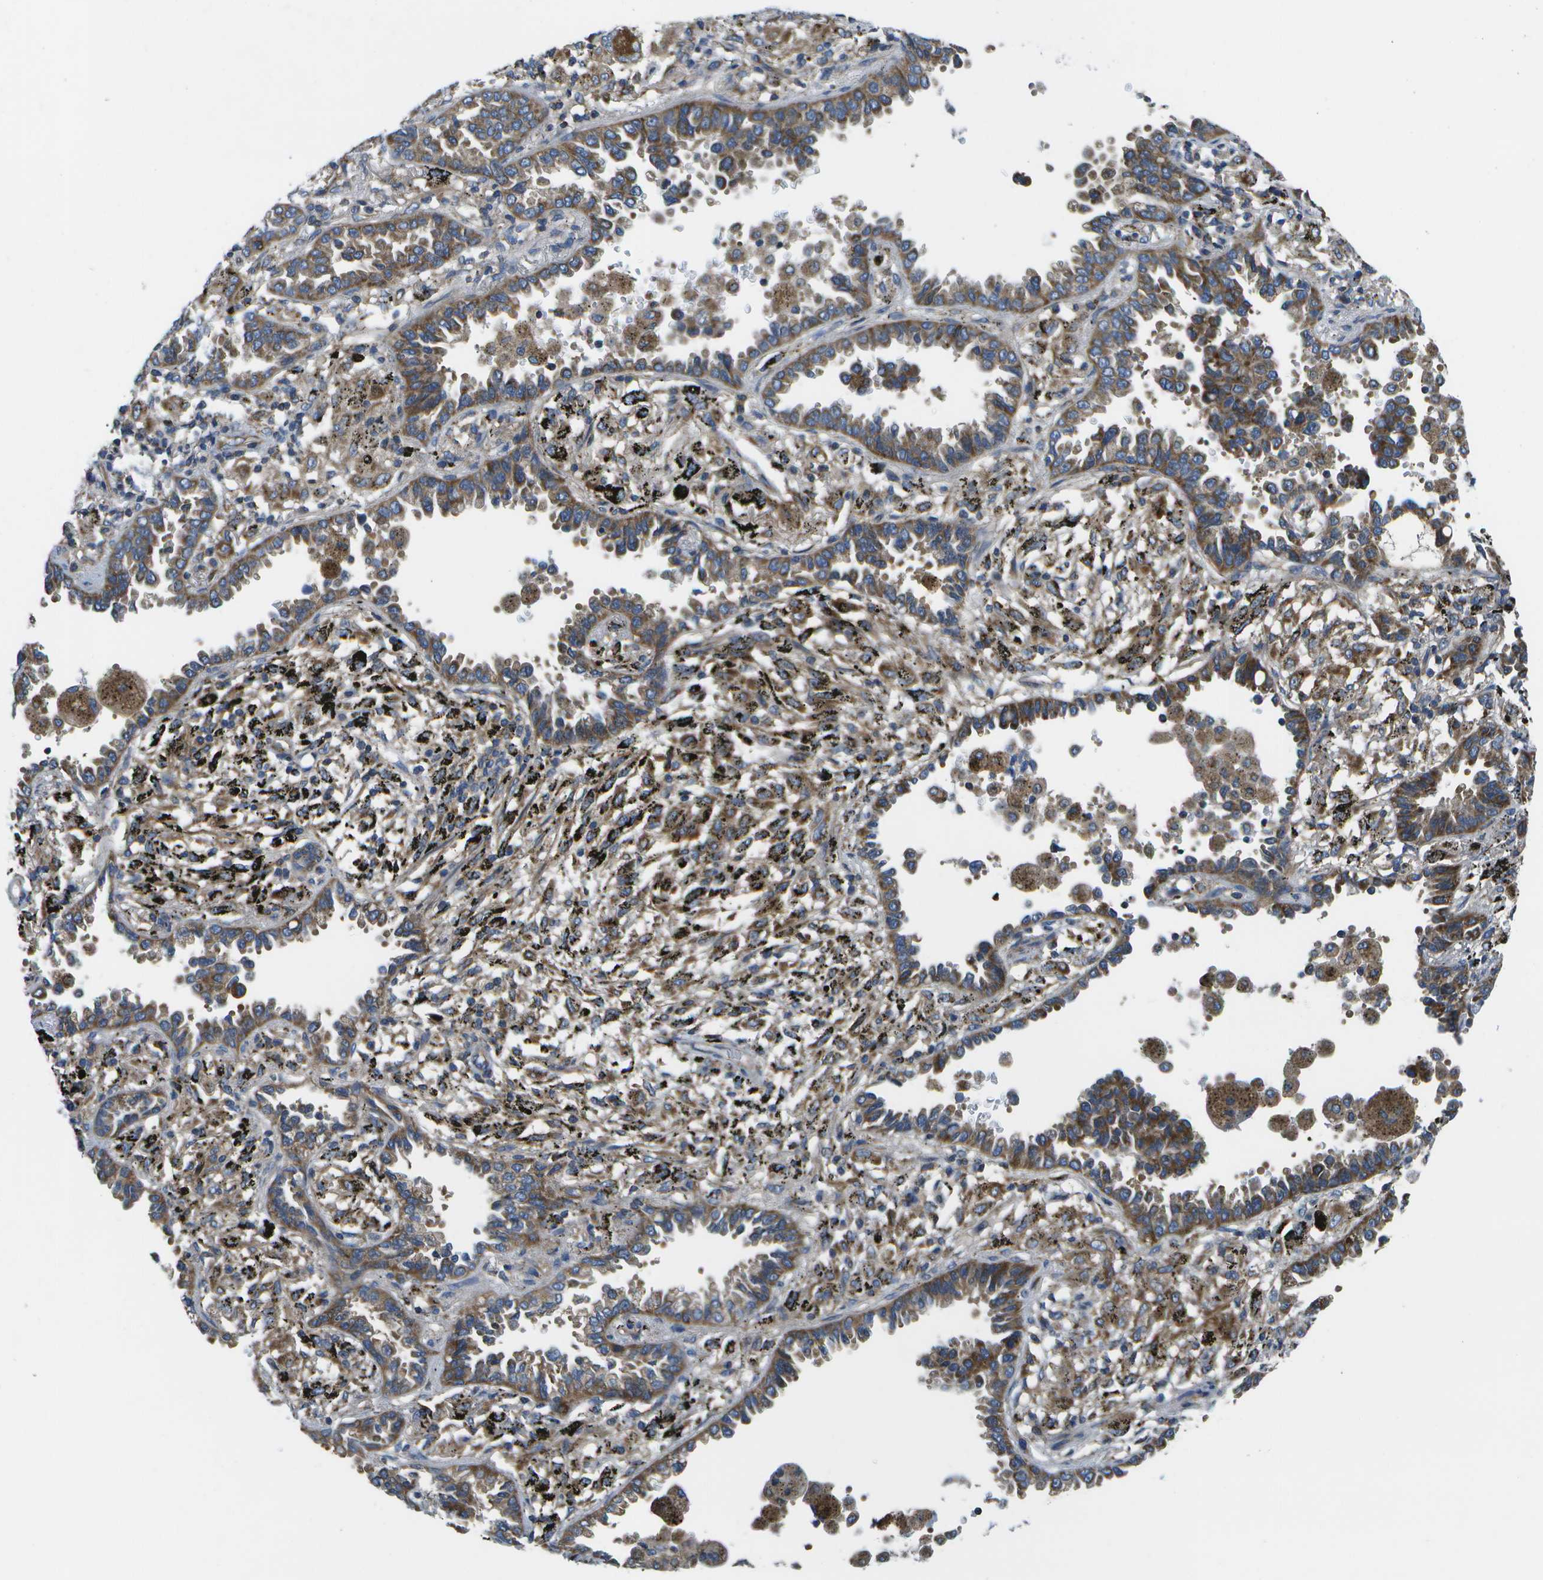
{"staining": {"intensity": "moderate", "quantity": ">75%", "location": "cytoplasmic/membranous"}, "tissue": "lung cancer", "cell_type": "Tumor cells", "image_type": "cancer", "snomed": [{"axis": "morphology", "description": "Normal tissue, NOS"}, {"axis": "morphology", "description": "Adenocarcinoma, NOS"}, {"axis": "topography", "description": "Lung"}], "caption": "Immunohistochemical staining of human lung adenocarcinoma reveals medium levels of moderate cytoplasmic/membranous protein staining in approximately >75% of tumor cells.", "gene": "MVK", "patient": {"sex": "male", "age": 59}}